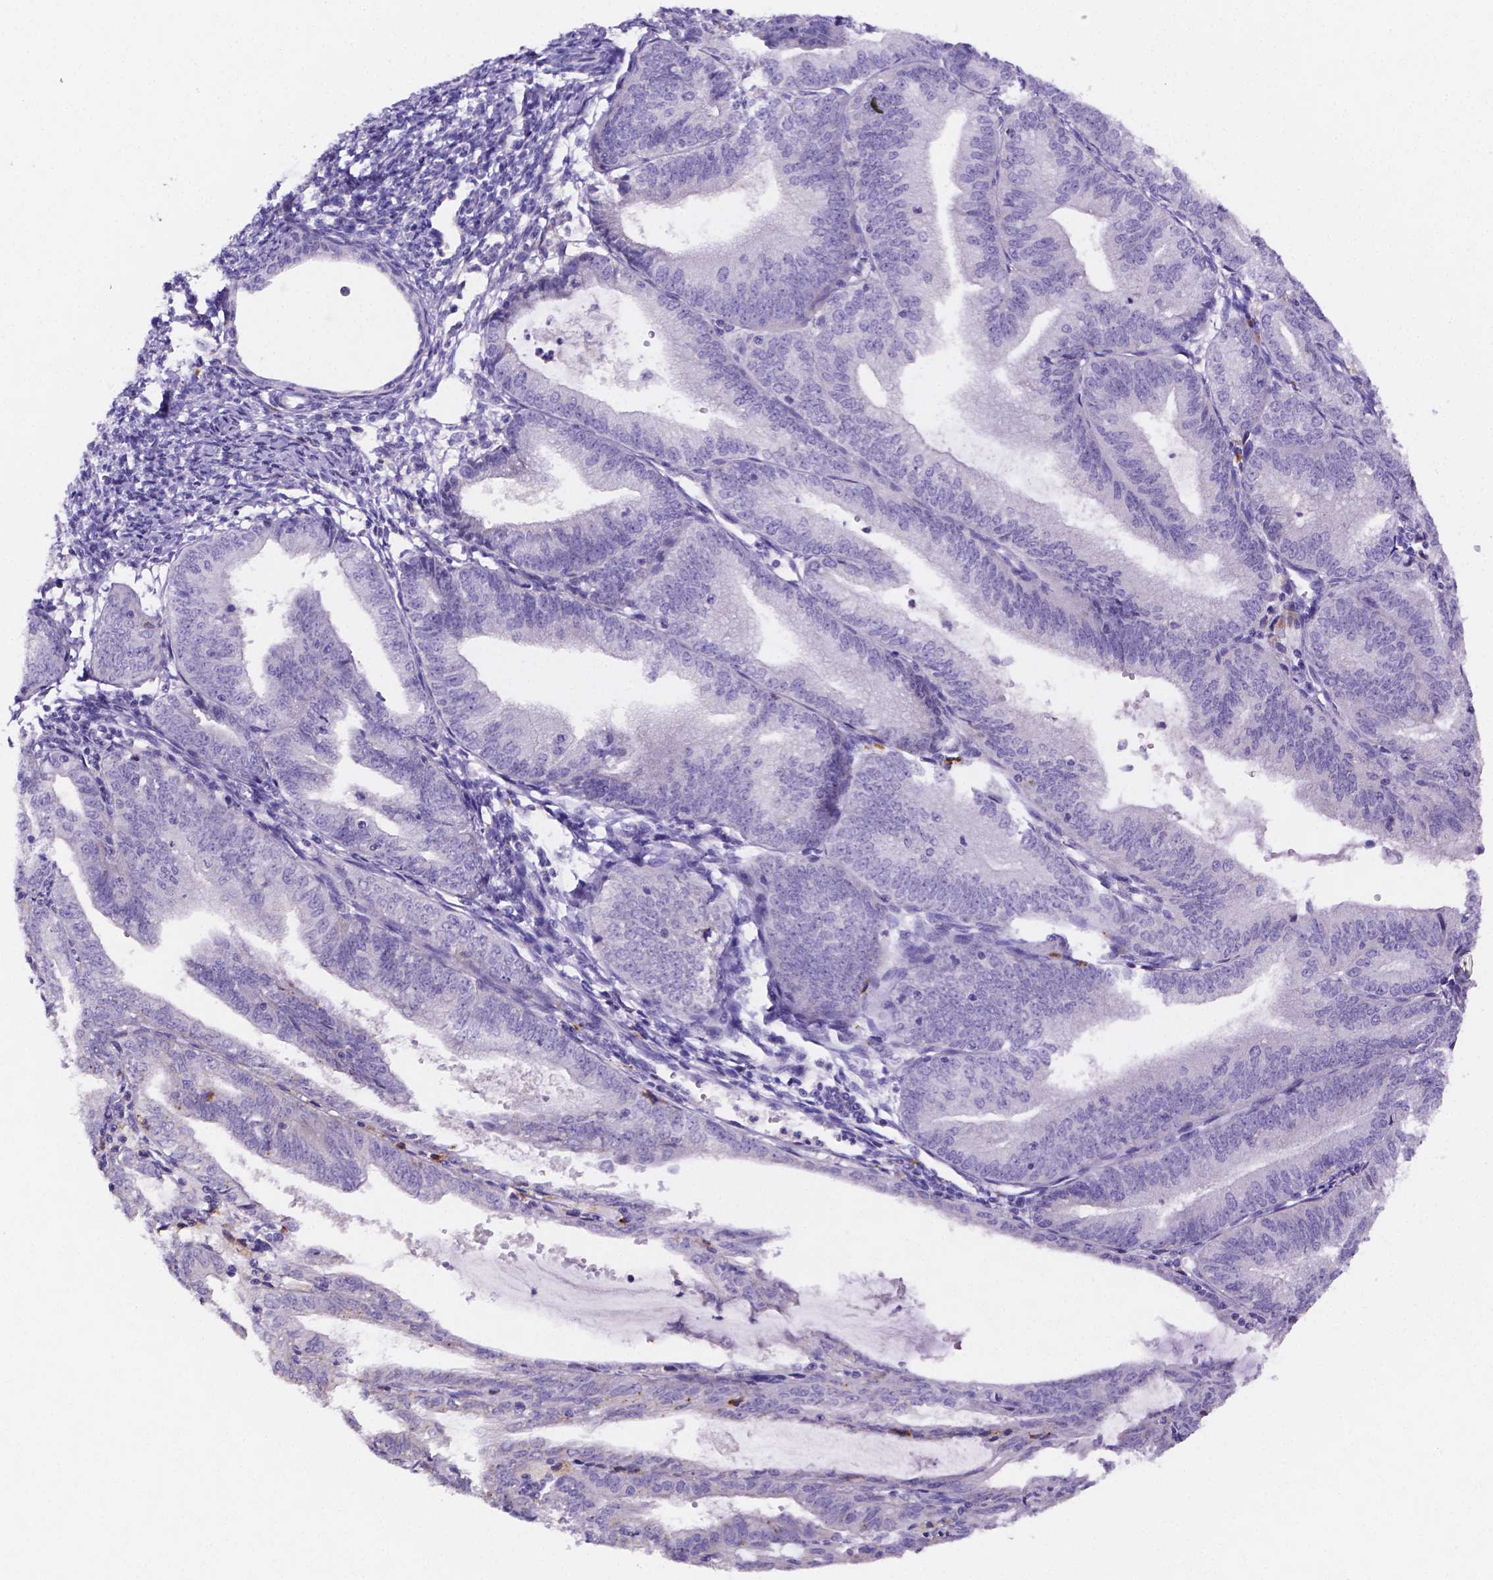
{"staining": {"intensity": "negative", "quantity": "none", "location": "none"}, "tissue": "prostate cancer", "cell_type": "Tumor cells", "image_type": "cancer", "snomed": [{"axis": "morphology", "description": "Adenocarcinoma, High grade"}, {"axis": "topography", "description": "Prostate"}], "caption": "An immunohistochemistry (IHC) image of prostate cancer is shown. There is no staining in tumor cells of prostate cancer.", "gene": "NRGN", "patient": {"sex": "male", "age": 71}}